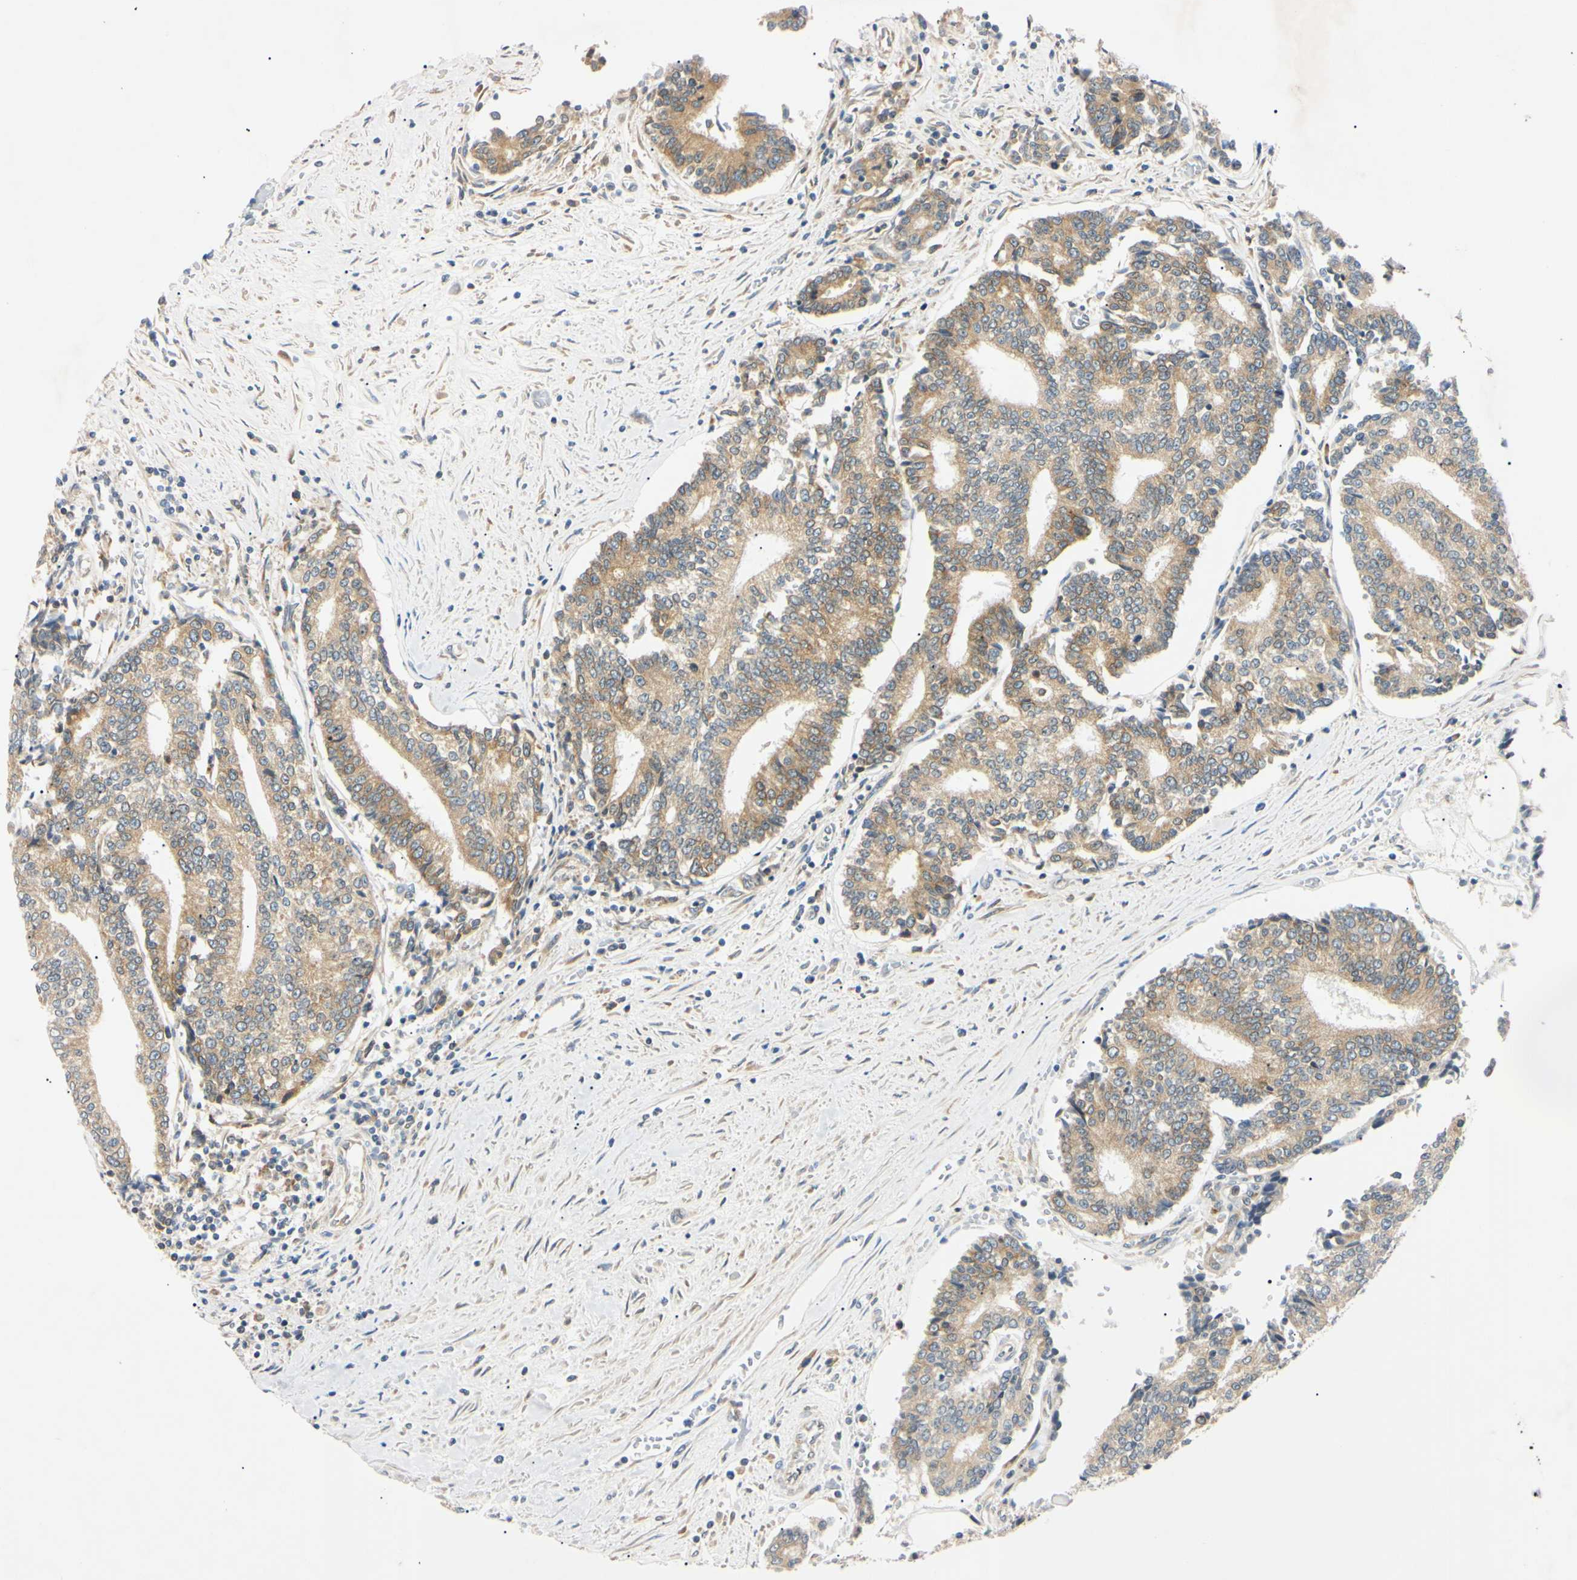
{"staining": {"intensity": "weak", "quantity": ">75%", "location": "cytoplasmic/membranous"}, "tissue": "prostate cancer", "cell_type": "Tumor cells", "image_type": "cancer", "snomed": [{"axis": "morphology", "description": "Normal tissue, NOS"}, {"axis": "morphology", "description": "Adenocarcinoma, High grade"}, {"axis": "topography", "description": "Prostate"}, {"axis": "topography", "description": "Seminal veicle"}], "caption": "The histopathology image displays a brown stain indicating the presence of a protein in the cytoplasmic/membranous of tumor cells in adenocarcinoma (high-grade) (prostate). (Stains: DAB in brown, nuclei in blue, Microscopy: brightfield microscopy at high magnification).", "gene": "DNAJB12", "patient": {"sex": "male", "age": 55}}